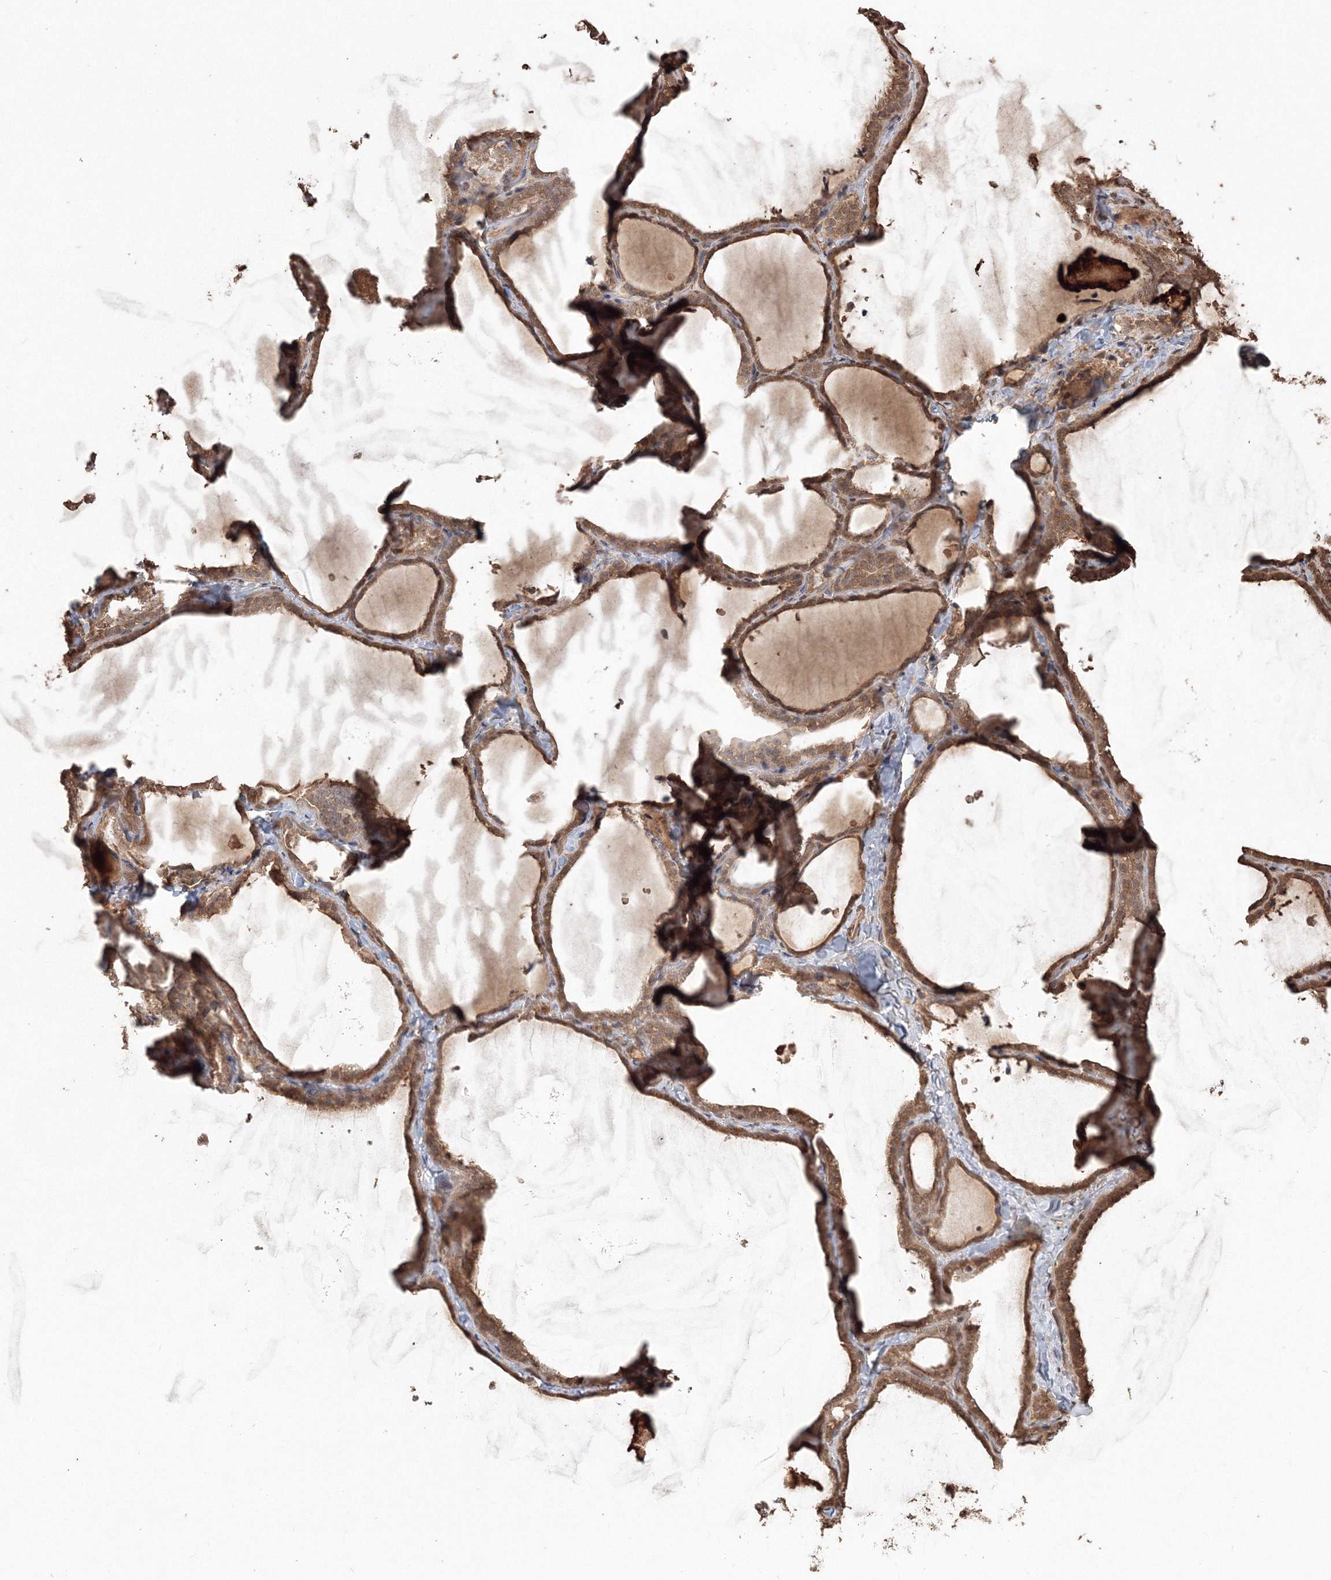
{"staining": {"intensity": "moderate", "quantity": ">75%", "location": "cytoplasmic/membranous"}, "tissue": "thyroid gland", "cell_type": "Glandular cells", "image_type": "normal", "snomed": [{"axis": "morphology", "description": "Normal tissue, NOS"}, {"axis": "topography", "description": "Thyroid gland"}], "caption": "DAB immunohistochemical staining of normal thyroid gland exhibits moderate cytoplasmic/membranous protein positivity in approximately >75% of glandular cells. Immunohistochemistry stains the protein in brown and the nuclei are stained blue.", "gene": "CCDC122", "patient": {"sex": "female", "age": 22}}